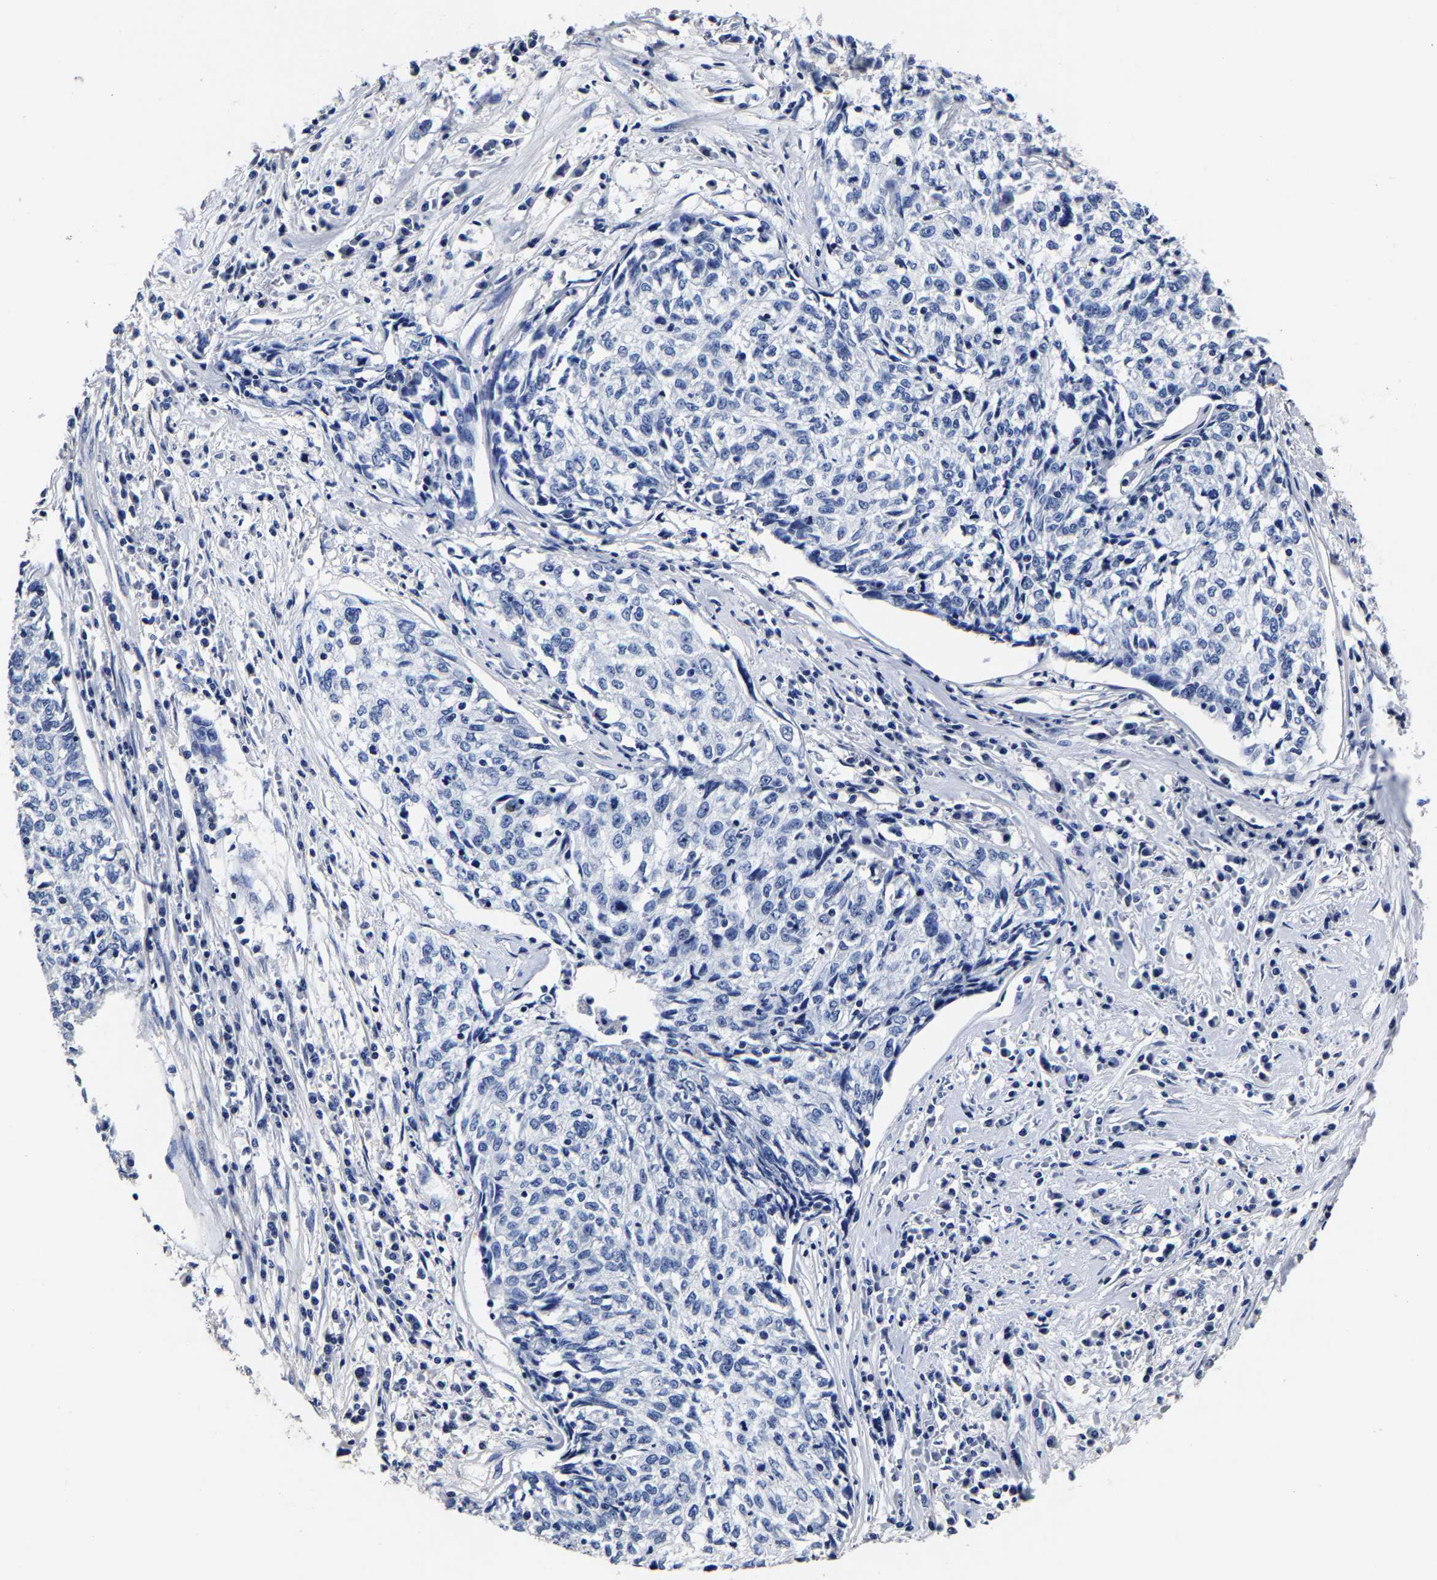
{"staining": {"intensity": "negative", "quantity": "none", "location": "none"}, "tissue": "cervical cancer", "cell_type": "Tumor cells", "image_type": "cancer", "snomed": [{"axis": "morphology", "description": "Squamous cell carcinoma, NOS"}, {"axis": "topography", "description": "Cervix"}], "caption": "DAB (3,3'-diaminobenzidine) immunohistochemical staining of human cervical cancer displays no significant staining in tumor cells.", "gene": "AKAP4", "patient": {"sex": "female", "age": 57}}